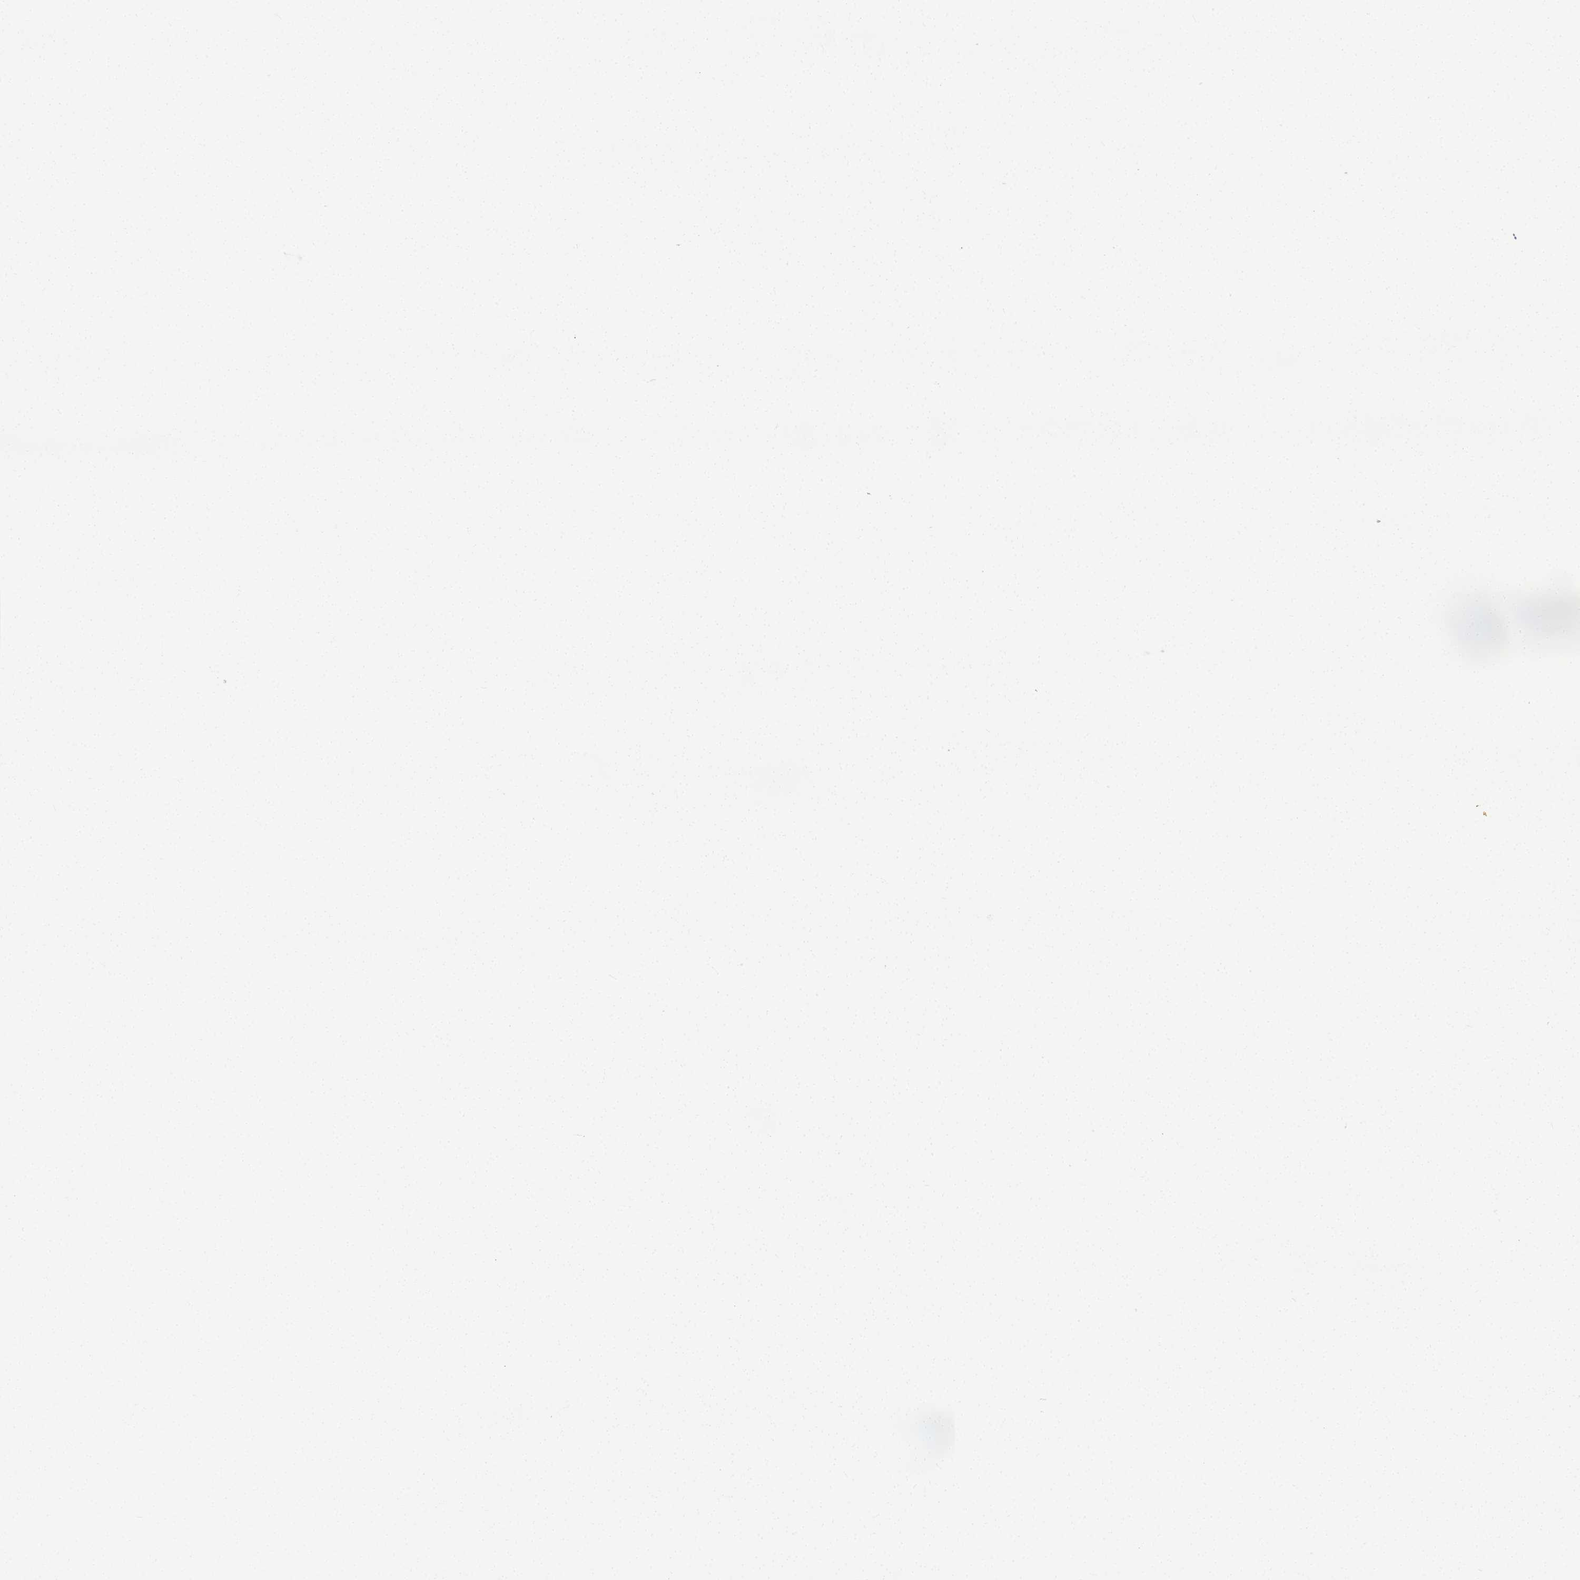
{"staining": {"intensity": "moderate", "quantity": ">75%", "location": "cytoplasmic/membranous"}, "tissue": "parathyroid gland", "cell_type": "Glandular cells", "image_type": "normal", "snomed": [{"axis": "morphology", "description": "Normal tissue, NOS"}, {"axis": "topography", "description": "Parathyroid gland"}], "caption": "Immunohistochemistry of unremarkable parathyroid gland displays medium levels of moderate cytoplasmic/membranous expression in about >75% of glandular cells.", "gene": "PTPRJ", "patient": {"sex": "female", "age": 71}}